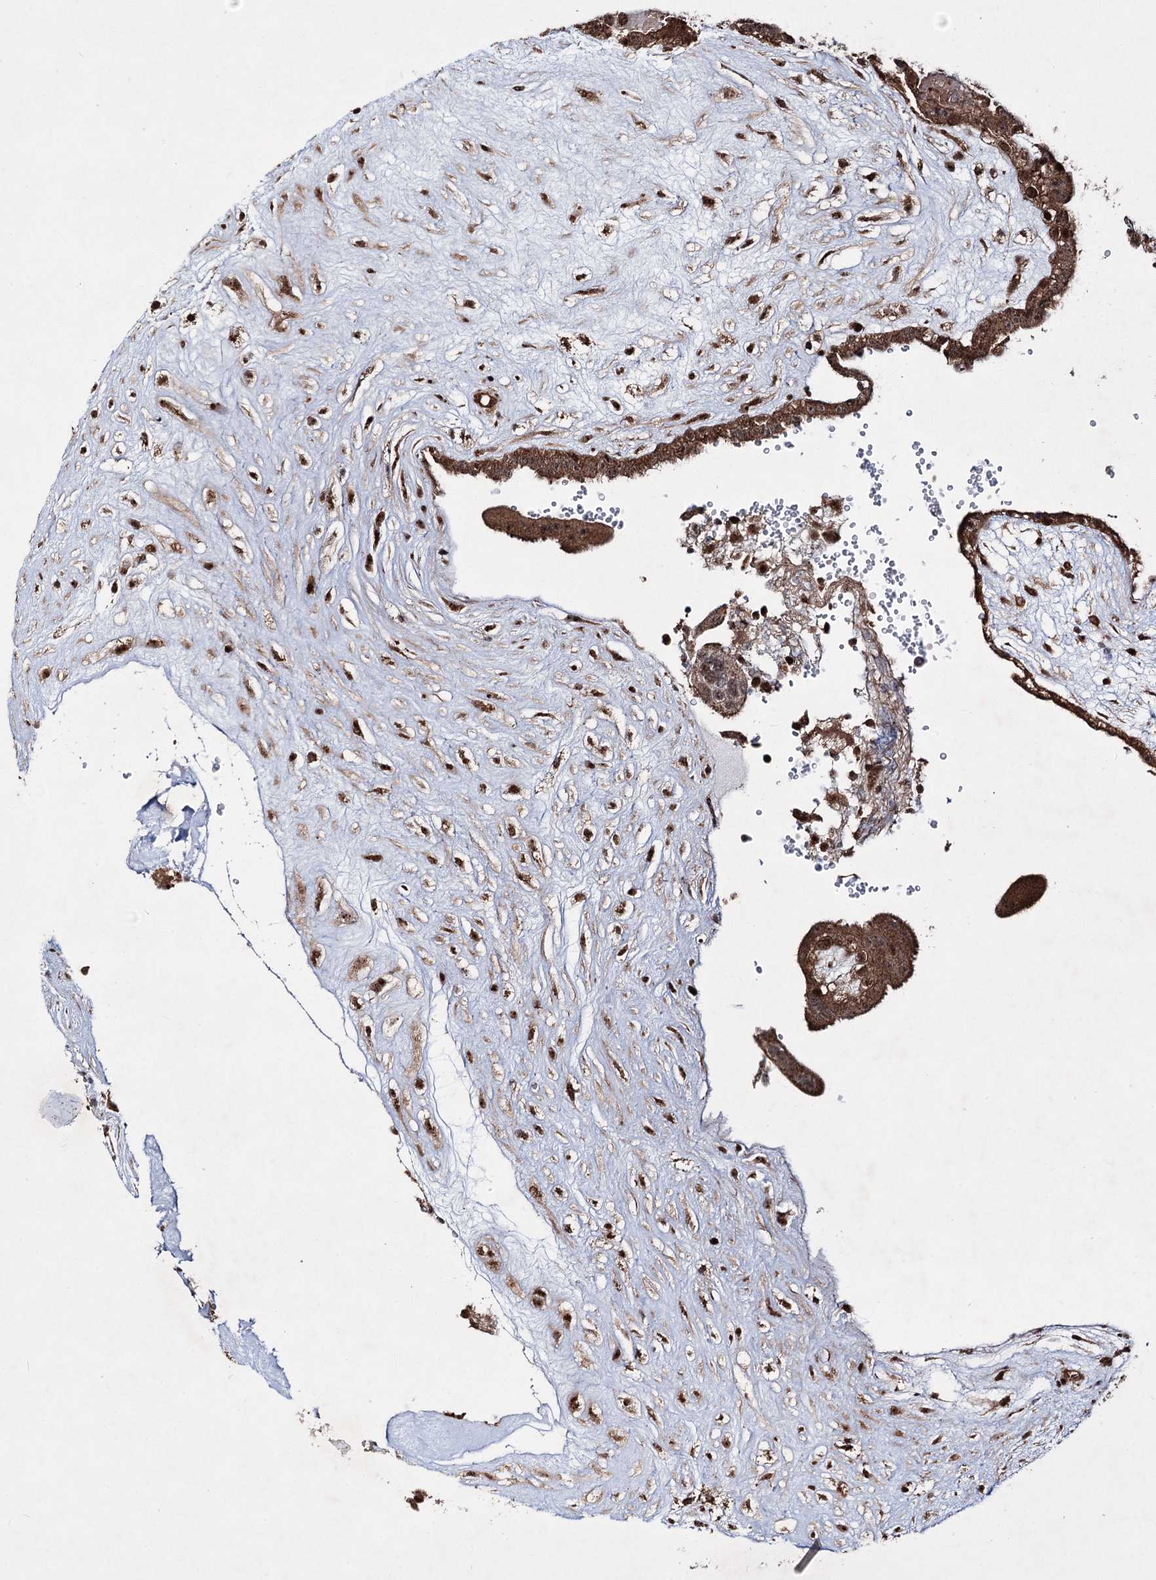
{"staining": {"intensity": "moderate", "quantity": ">75%", "location": "cytoplasmic/membranous"}, "tissue": "placenta", "cell_type": "Trophoblastic cells", "image_type": "normal", "snomed": [{"axis": "morphology", "description": "Normal tissue, NOS"}, {"axis": "topography", "description": "Placenta"}], "caption": "An image of human placenta stained for a protein reveals moderate cytoplasmic/membranous brown staining in trophoblastic cells. (IHC, brightfield microscopy, high magnification).", "gene": "SERINC5", "patient": {"sex": "female", "age": 18}}